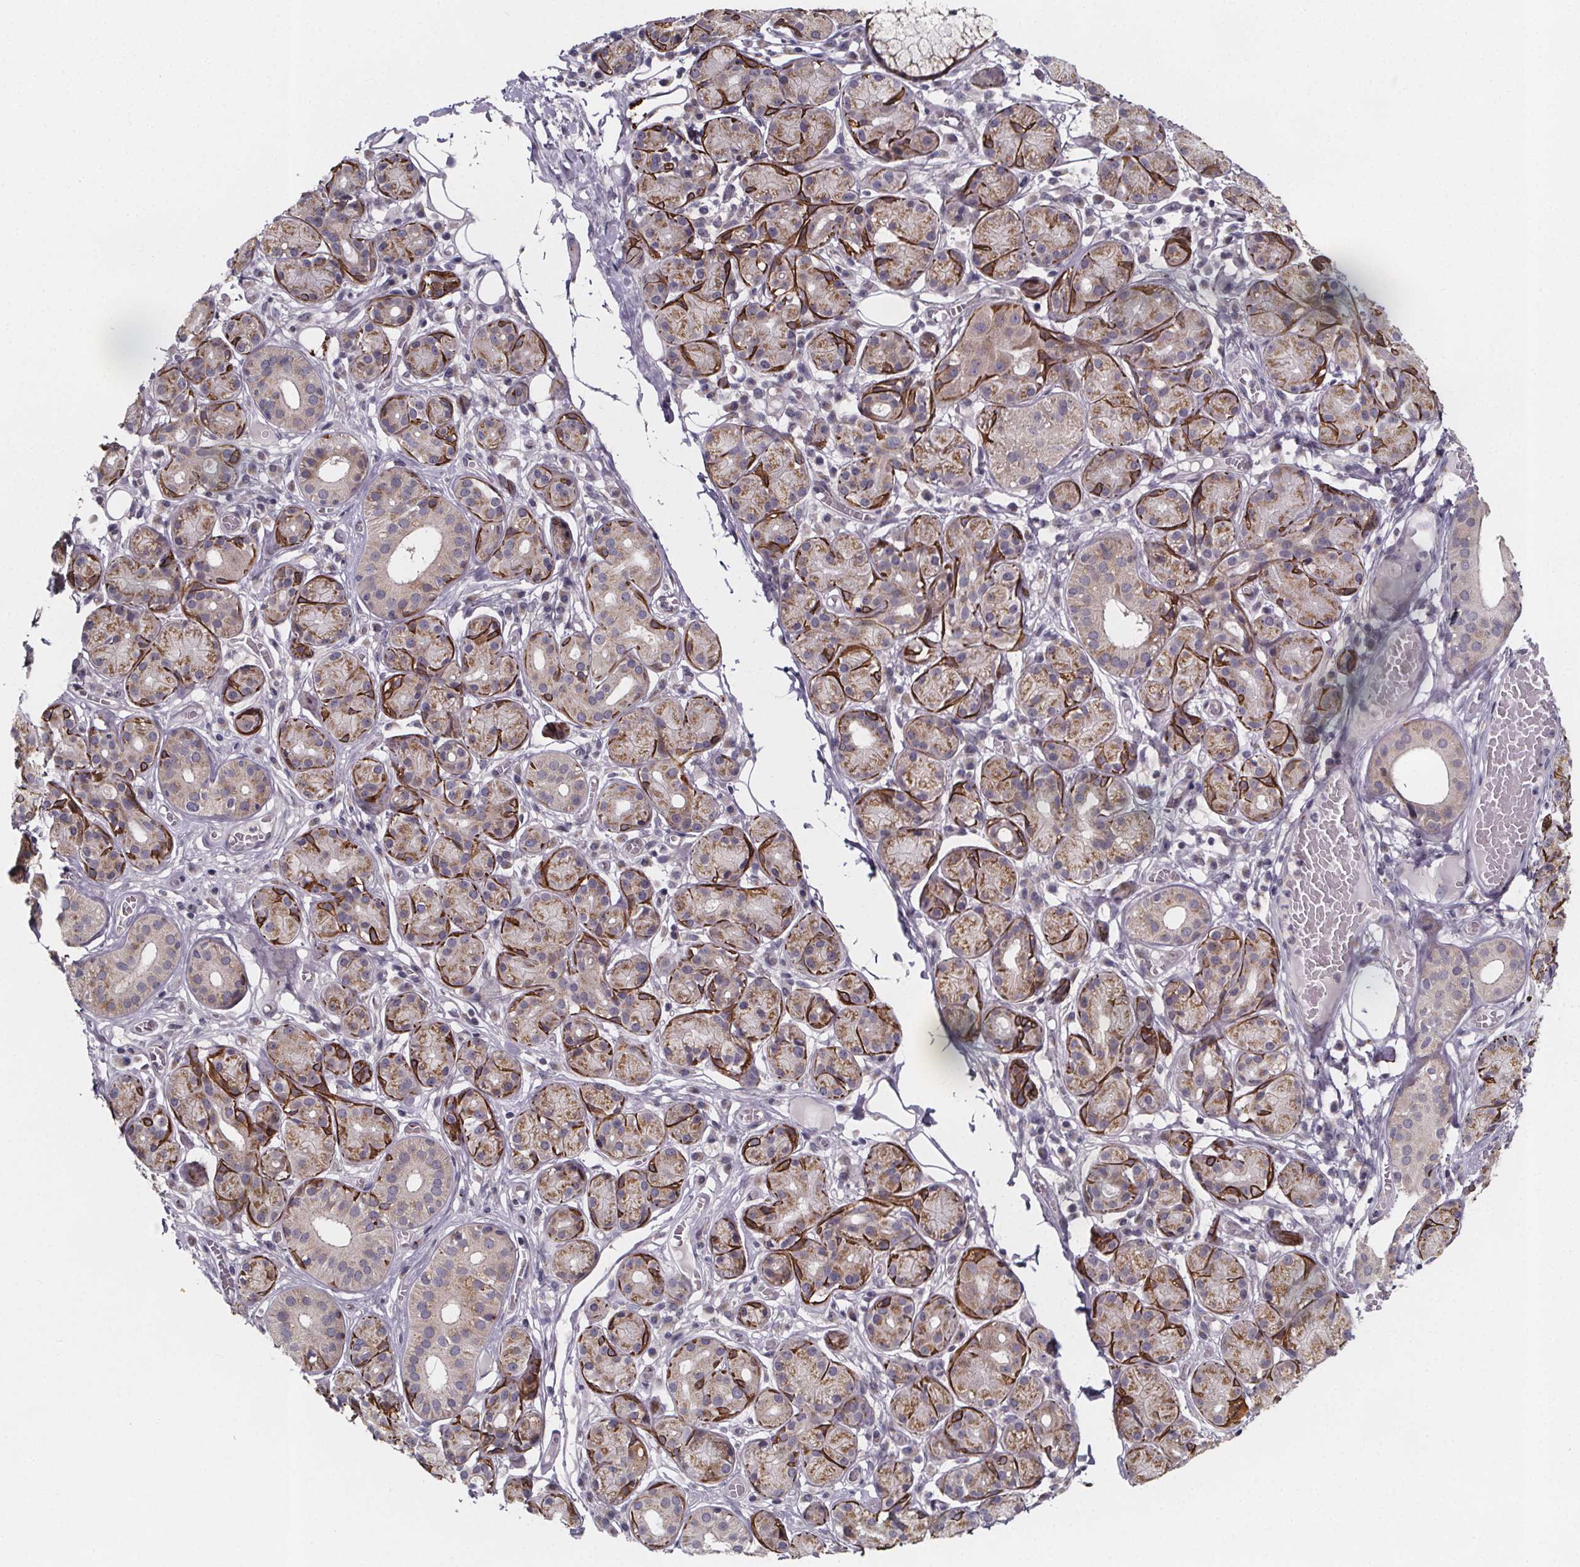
{"staining": {"intensity": "weak", "quantity": "25%-75%", "location": "cytoplasmic/membranous"}, "tissue": "salivary gland", "cell_type": "Glandular cells", "image_type": "normal", "snomed": [{"axis": "morphology", "description": "Normal tissue, NOS"}, {"axis": "topography", "description": "Salivary gland"}, {"axis": "topography", "description": "Peripheral nerve tissue"}], "caption": "Immunohistochemical staining of unremarkable human salivary gland reveals low levels of weak cytoplasmic/membranous staining in approximately 25%-75% of glandular cells.", "gene": "NDST1", "patient": {"sex": "male", "age": 71}}